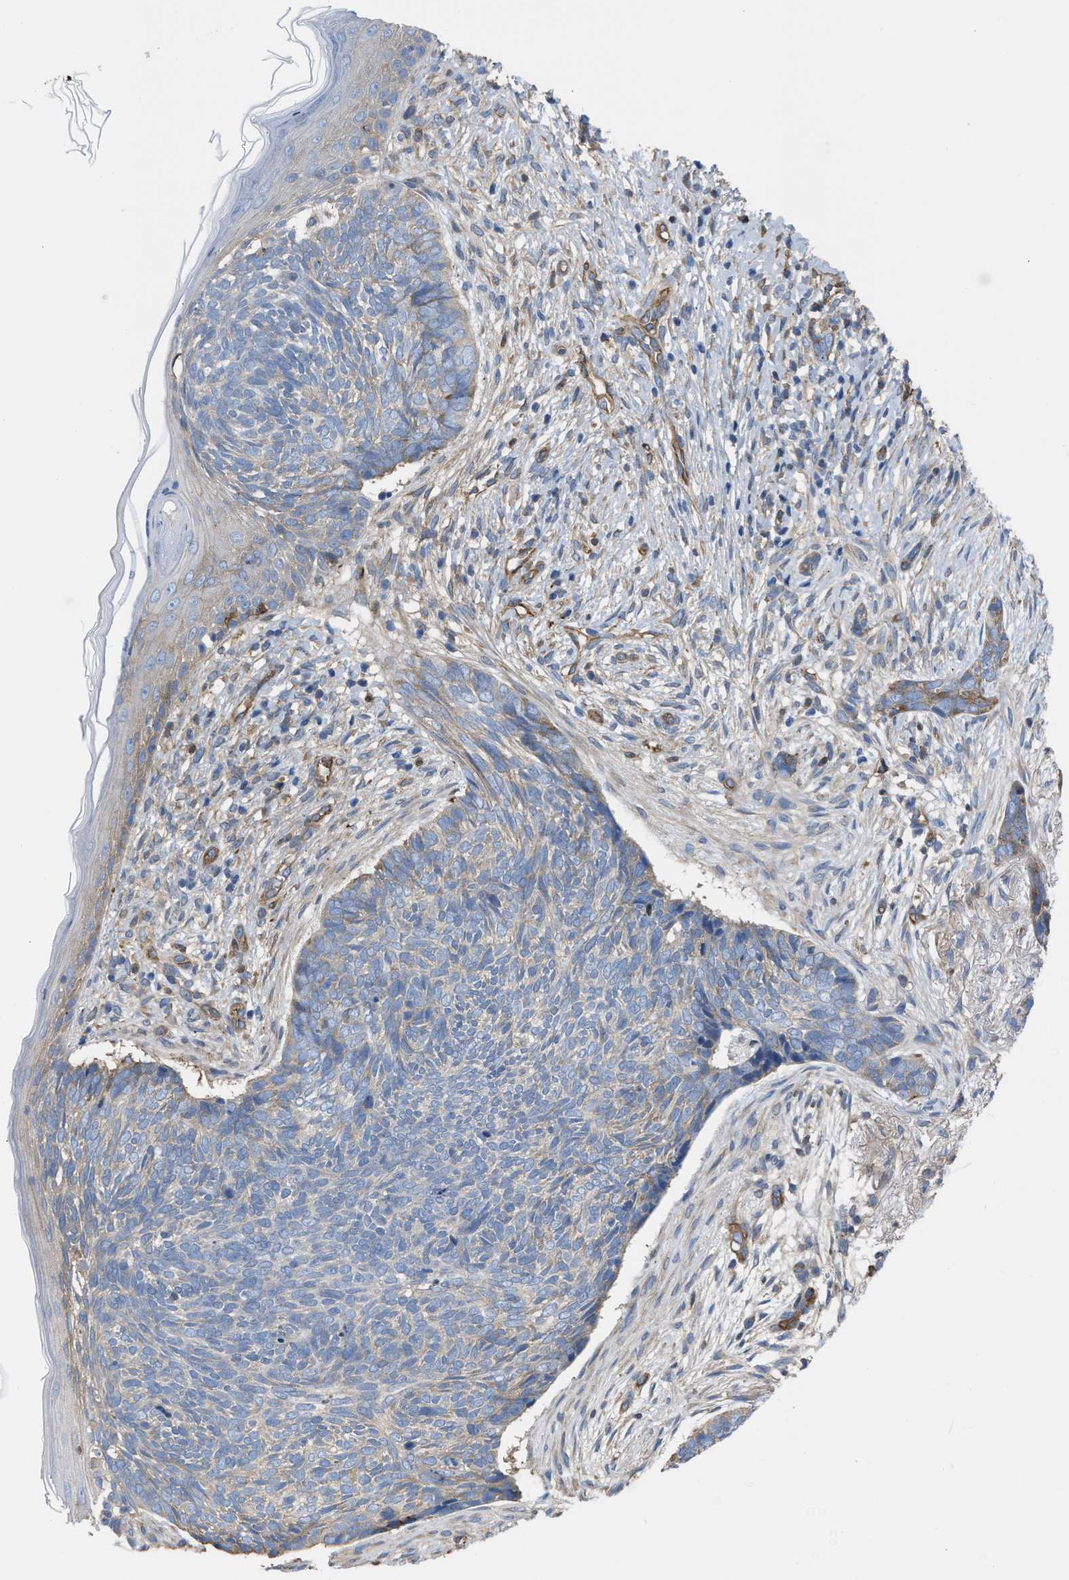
{"staining": {"intensity": "weak", "quantity": "<25%", "location": "cytoplasmic/membranous"}, "tissue": "skin cancer", "cell_type": "Tumor cells", "image_type": "cancer", "snomed": [{"axis": "morphology", "description": "Basal cell carcinoma"}, {"axis": "topography", "description": "Skin"}], "caption": "Skin cancer (basal cell carcinoma) was stained to show a protein in brown. There is no significant staining in tumor cells.", "gene": "TRIOBP", "patient": {"sex": "female", "age": 84}}